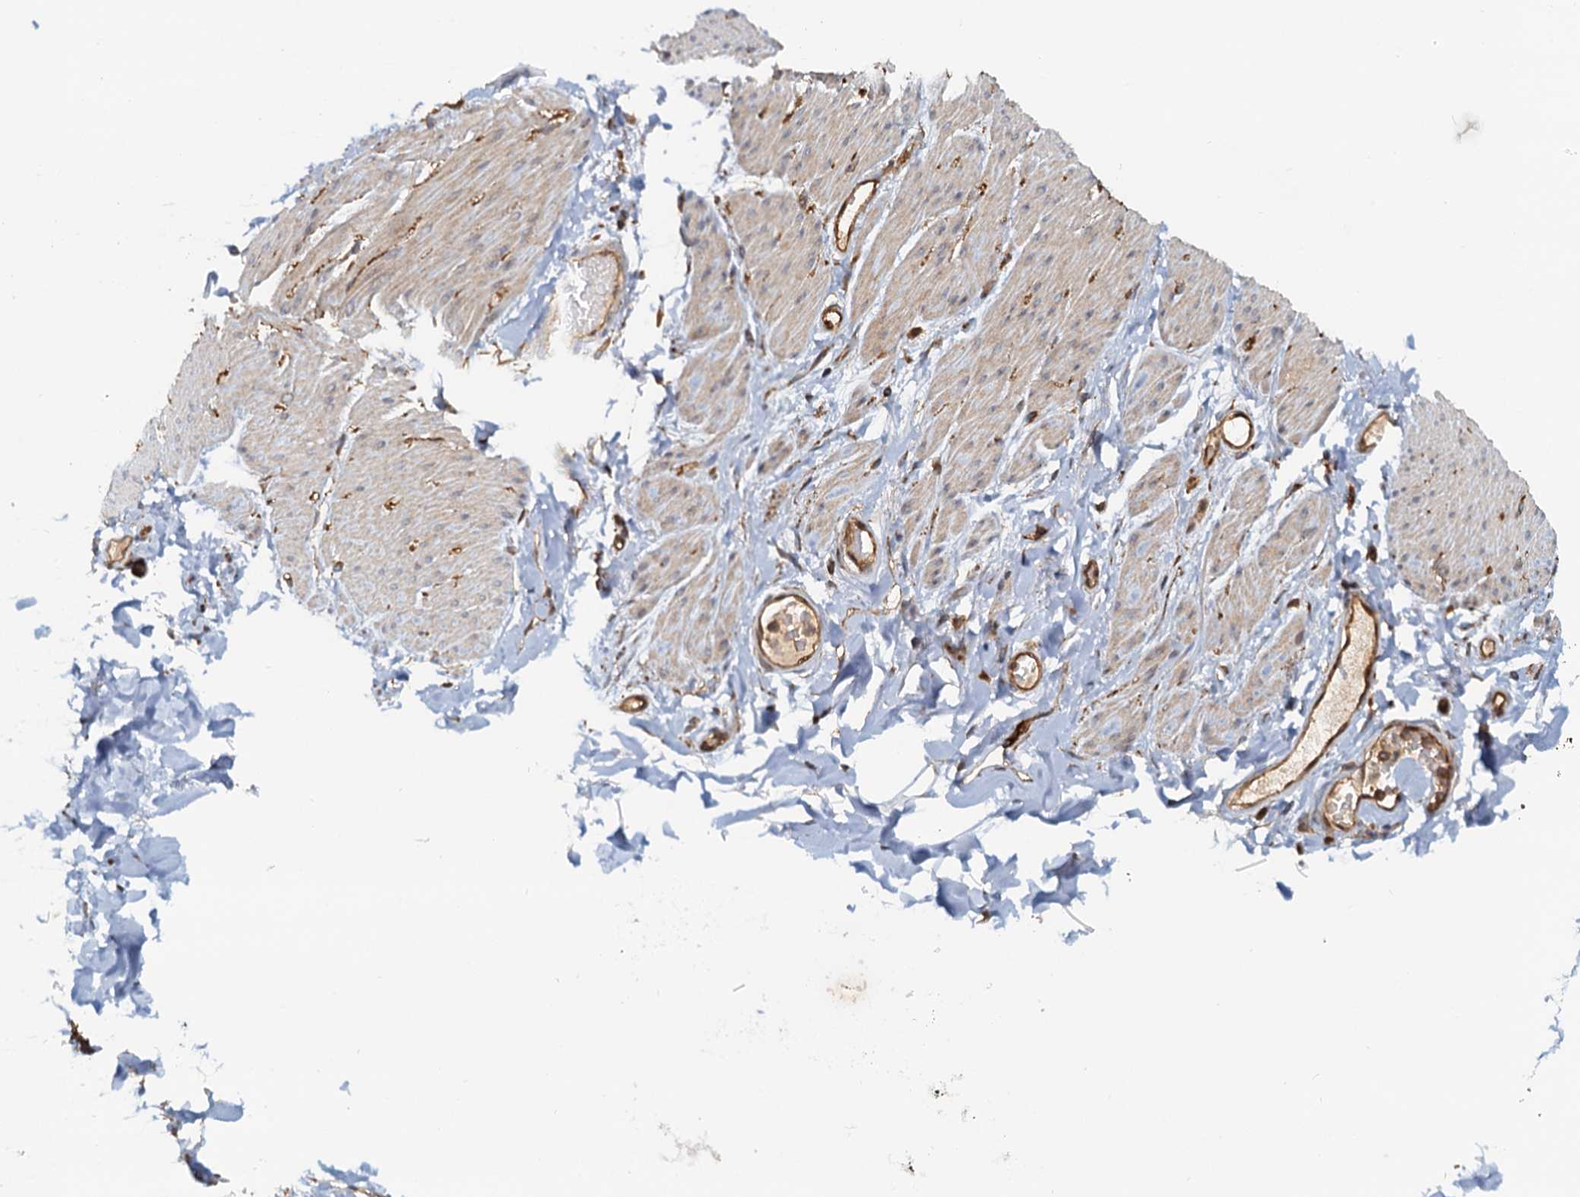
{"staining": {"intensity": "negative", "quantity": "none", "location": "none"}, "tissue": "adipose tissue", "cell_type": "Adipocytes", "image_type": "normal", "snomed": [{"axis": "morphology", "description": "Normal tissue, NOS"}, {"axis": "topography", "description": "Colon"}, {"axis": "topography", "description": "Peripheral nerve tissue"}], "caption": "A high-resolution photomicrograph shows IHC staining of normal adipose tissue, which shows no significant positivity in adipocytes. The staining was performed using DAB to visualize the protein expression in brown, while the nuclei were stained in blue with hematoxylin (Magnification: 20x).", "gene": "NIPAL3", "patient": {"sex": "female", "age": 61}}